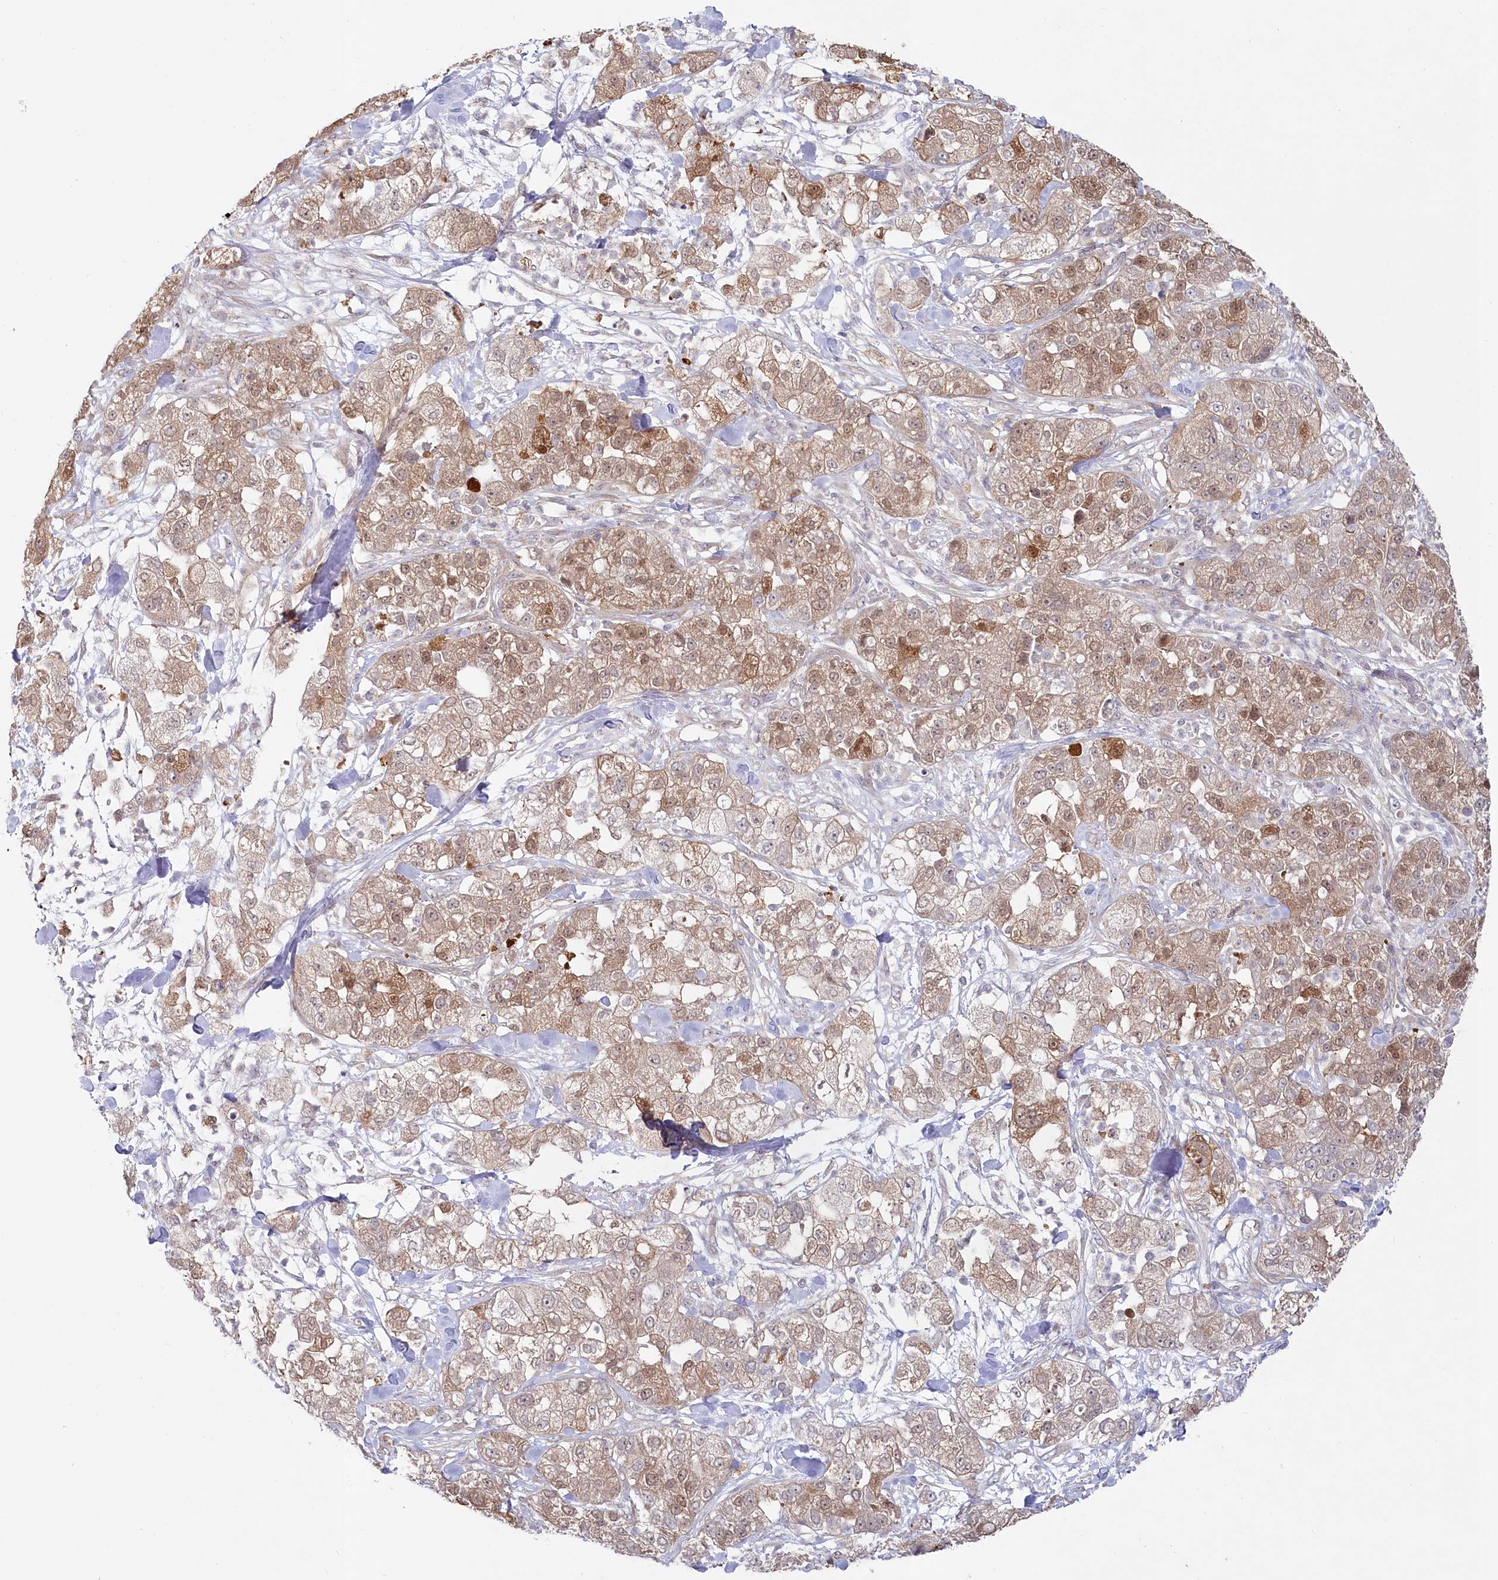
{"staining": {"intensity": "moderate", "quantity": "25%-75%", "location": "cytoplasmic/membranous"}, "tissue": "pancreatic cancer", "cell_type": "Tumor cells", "image_type": "cancer", "snomed": [{"axis": "morphology", "description": "Adenocarcinoma, NOS"}, {"axis": "topography", "description": "Pancreas"}], "caption": "This is an image of immunohistochemistry (IHC) staining of pancreatic cancer (adenocarcinoma), which shows moderate positivity in the cytoplasmic/membranous of tumor cells.", "gene": "AAMDC", "patient": {"sex": "female", "age": 78}}